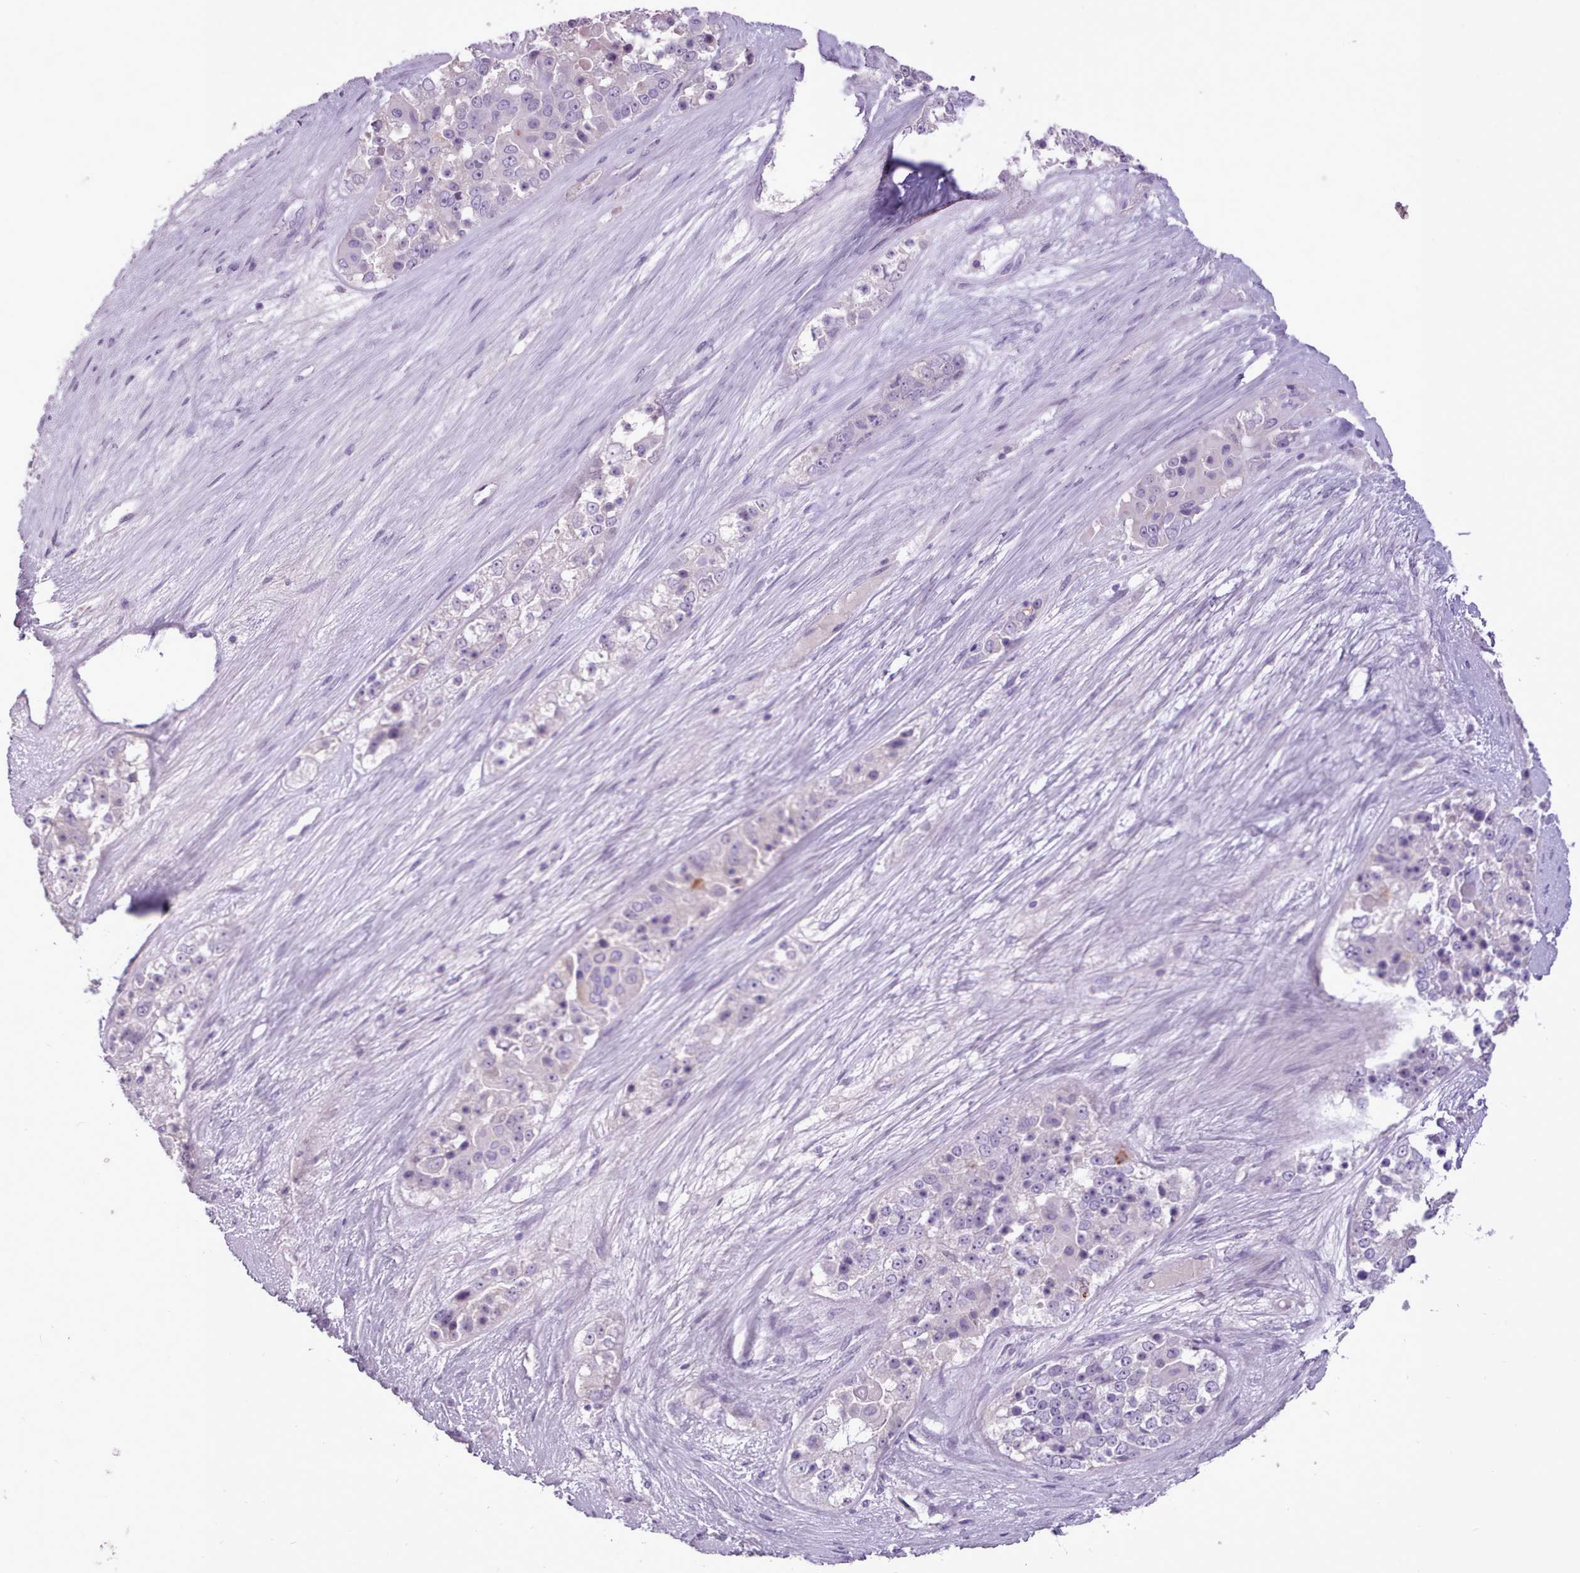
{"staining": {"intensity": "negative", "quantity": "none", "location": "none"}, "tissue": "ovarian cancer", "cell_type": "Tumor cells", "image_type": "cancer", "snomed": [{"axis": "morphology", "description": "Carcinoma, endometroid"}, {"axis": "topography", "description": "Ovary"}], "caption": "Tumor cells are negative for protein expression in human ovarian cancer.", "gene": "ATRAID", "patient": {"sex": "female", "age": 51}}